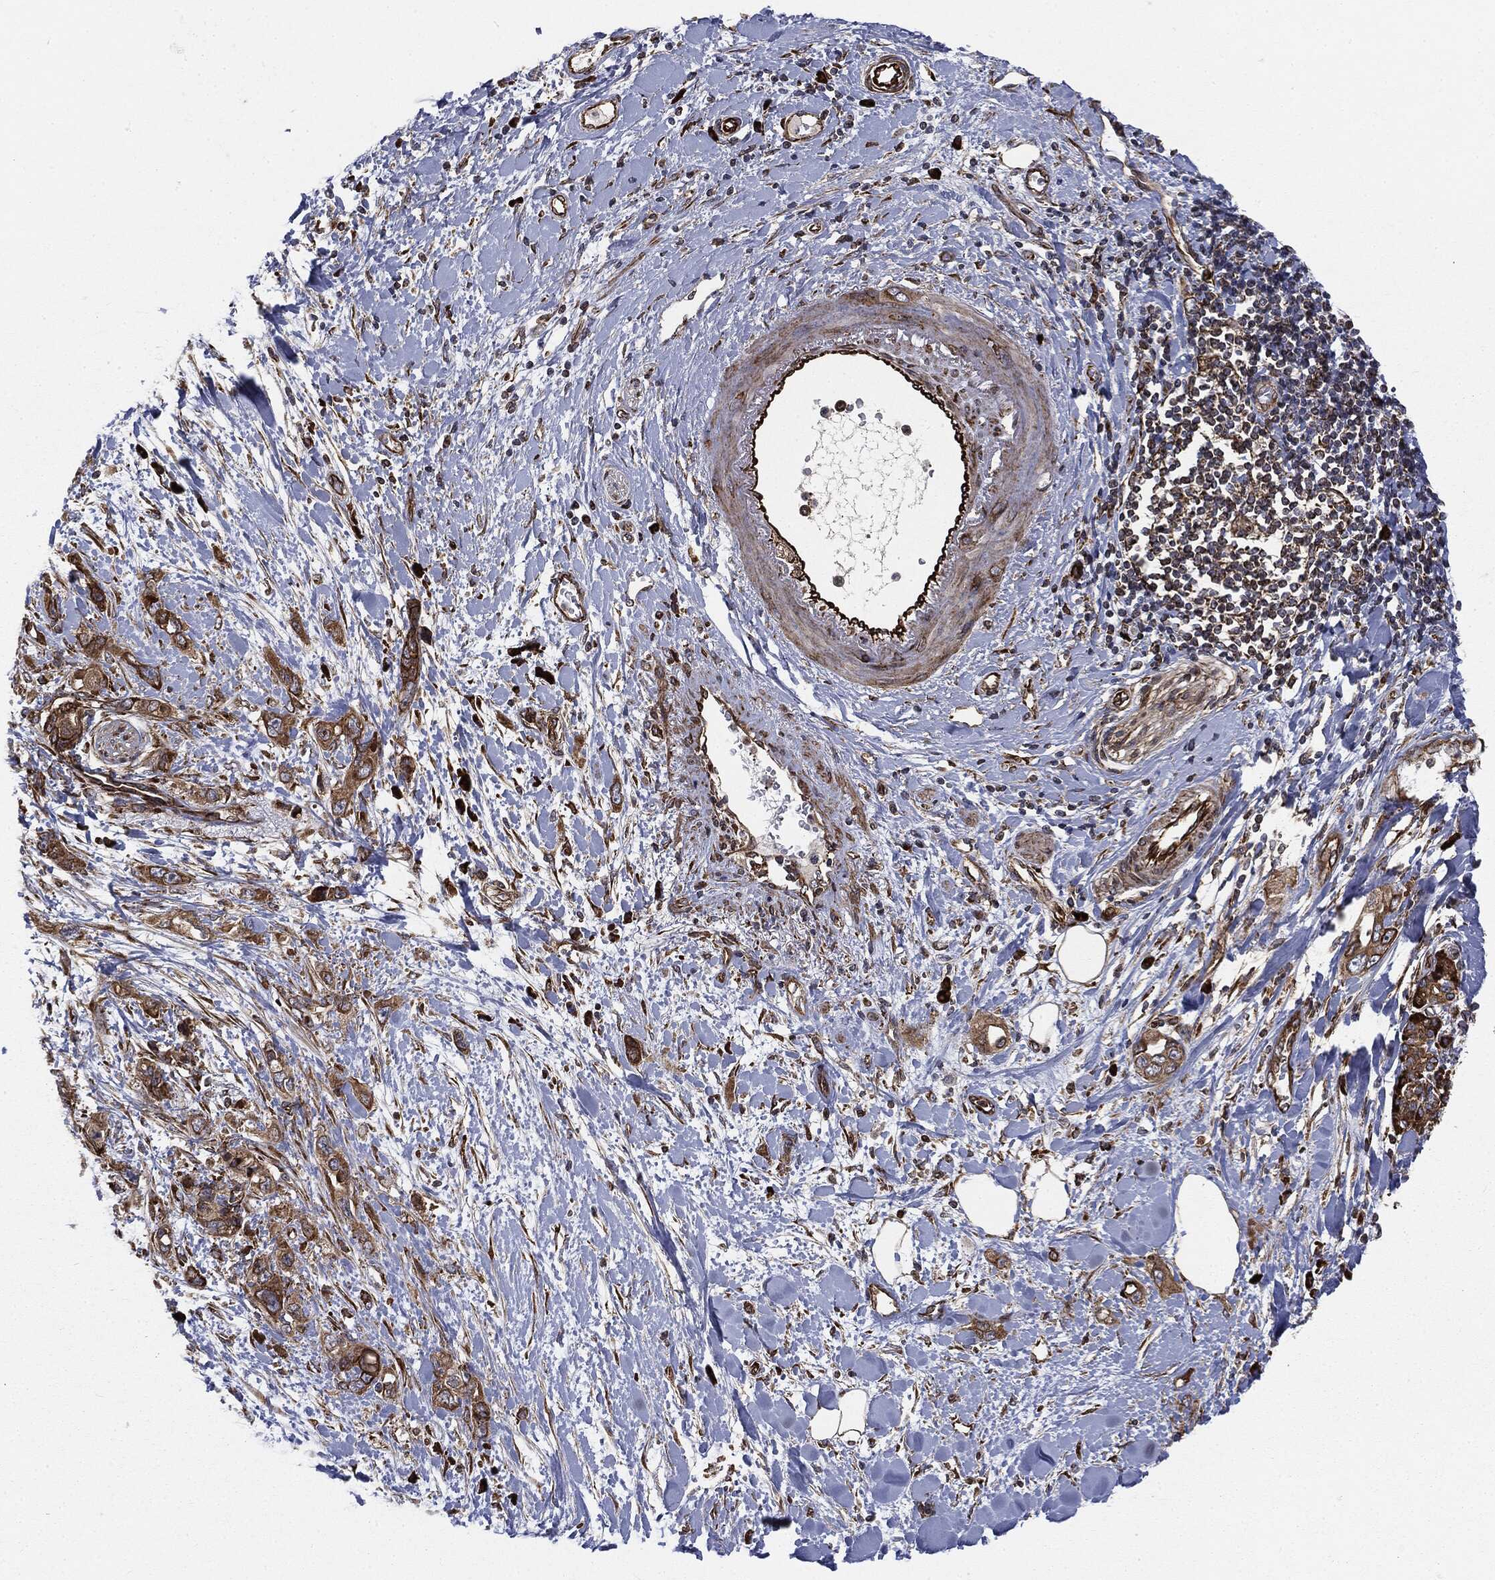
{"staining": {"intensity": "moderate", "quantity": ">75%", "location": "cytoplasmic/membranous"}, "tissue": "pancreatic cancer", "cell_type": "Tumor cells", "image_type": "cancer", "snomed": [{"axis": "morphology", "description": "Adenocarcinoma, NOS"}, {"axis": "topography", "description": "Pancreas"}], "caption": "Pancreatic cancer tissue demonstrates moderate cytoplasmic/membranous staining in about >75% of tumor cells, visualized by immunohistochemistry.", "gene": "CYLD", "patient": {"sex": "female", "age": 56}}